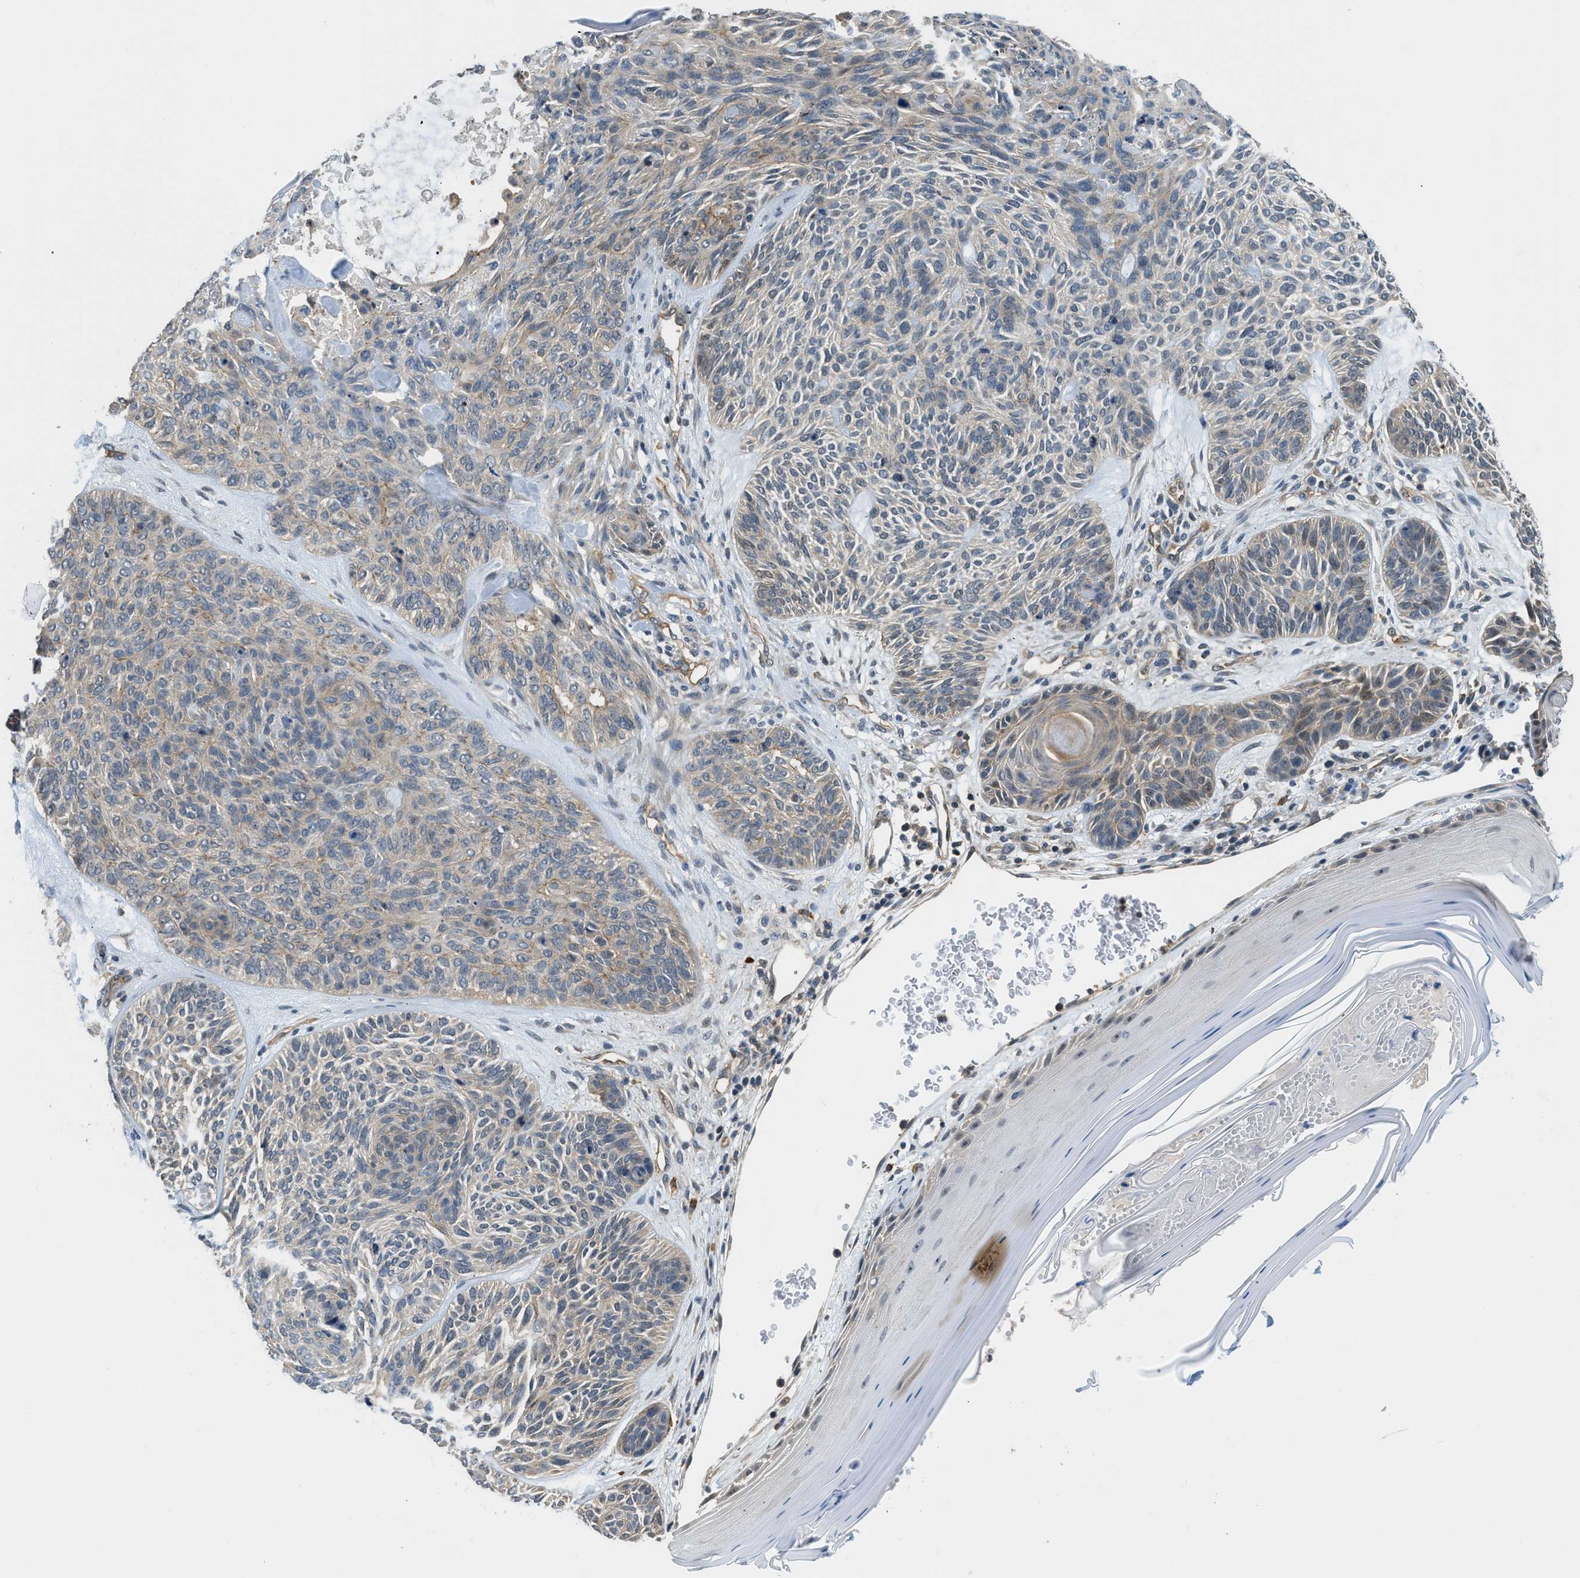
{"staining": {"intensity": "weak", "quantity": "25%-75%", "location": "cytoplasmic/membranous"}, "tissue": "skin cancer", "cell_type": "Tumor cells", "image_type": "cancer", "snomed": [{"axis": "morphology", "description": "Basal cell carcinoma"}, {"axis": "topography", "description": "Skin"}], "caption": "Immunohistochemistry (IHC) of human basal cell carcinoma (skin) demonstrates low levels of weak cytoplasmic/membranous positivity in about 25%-75% of tumor cells. (DAB IHC with brightfield microscopy, high magnification).", "gene": "CBLB", "patient": {"sex": "male", "age": 55}}